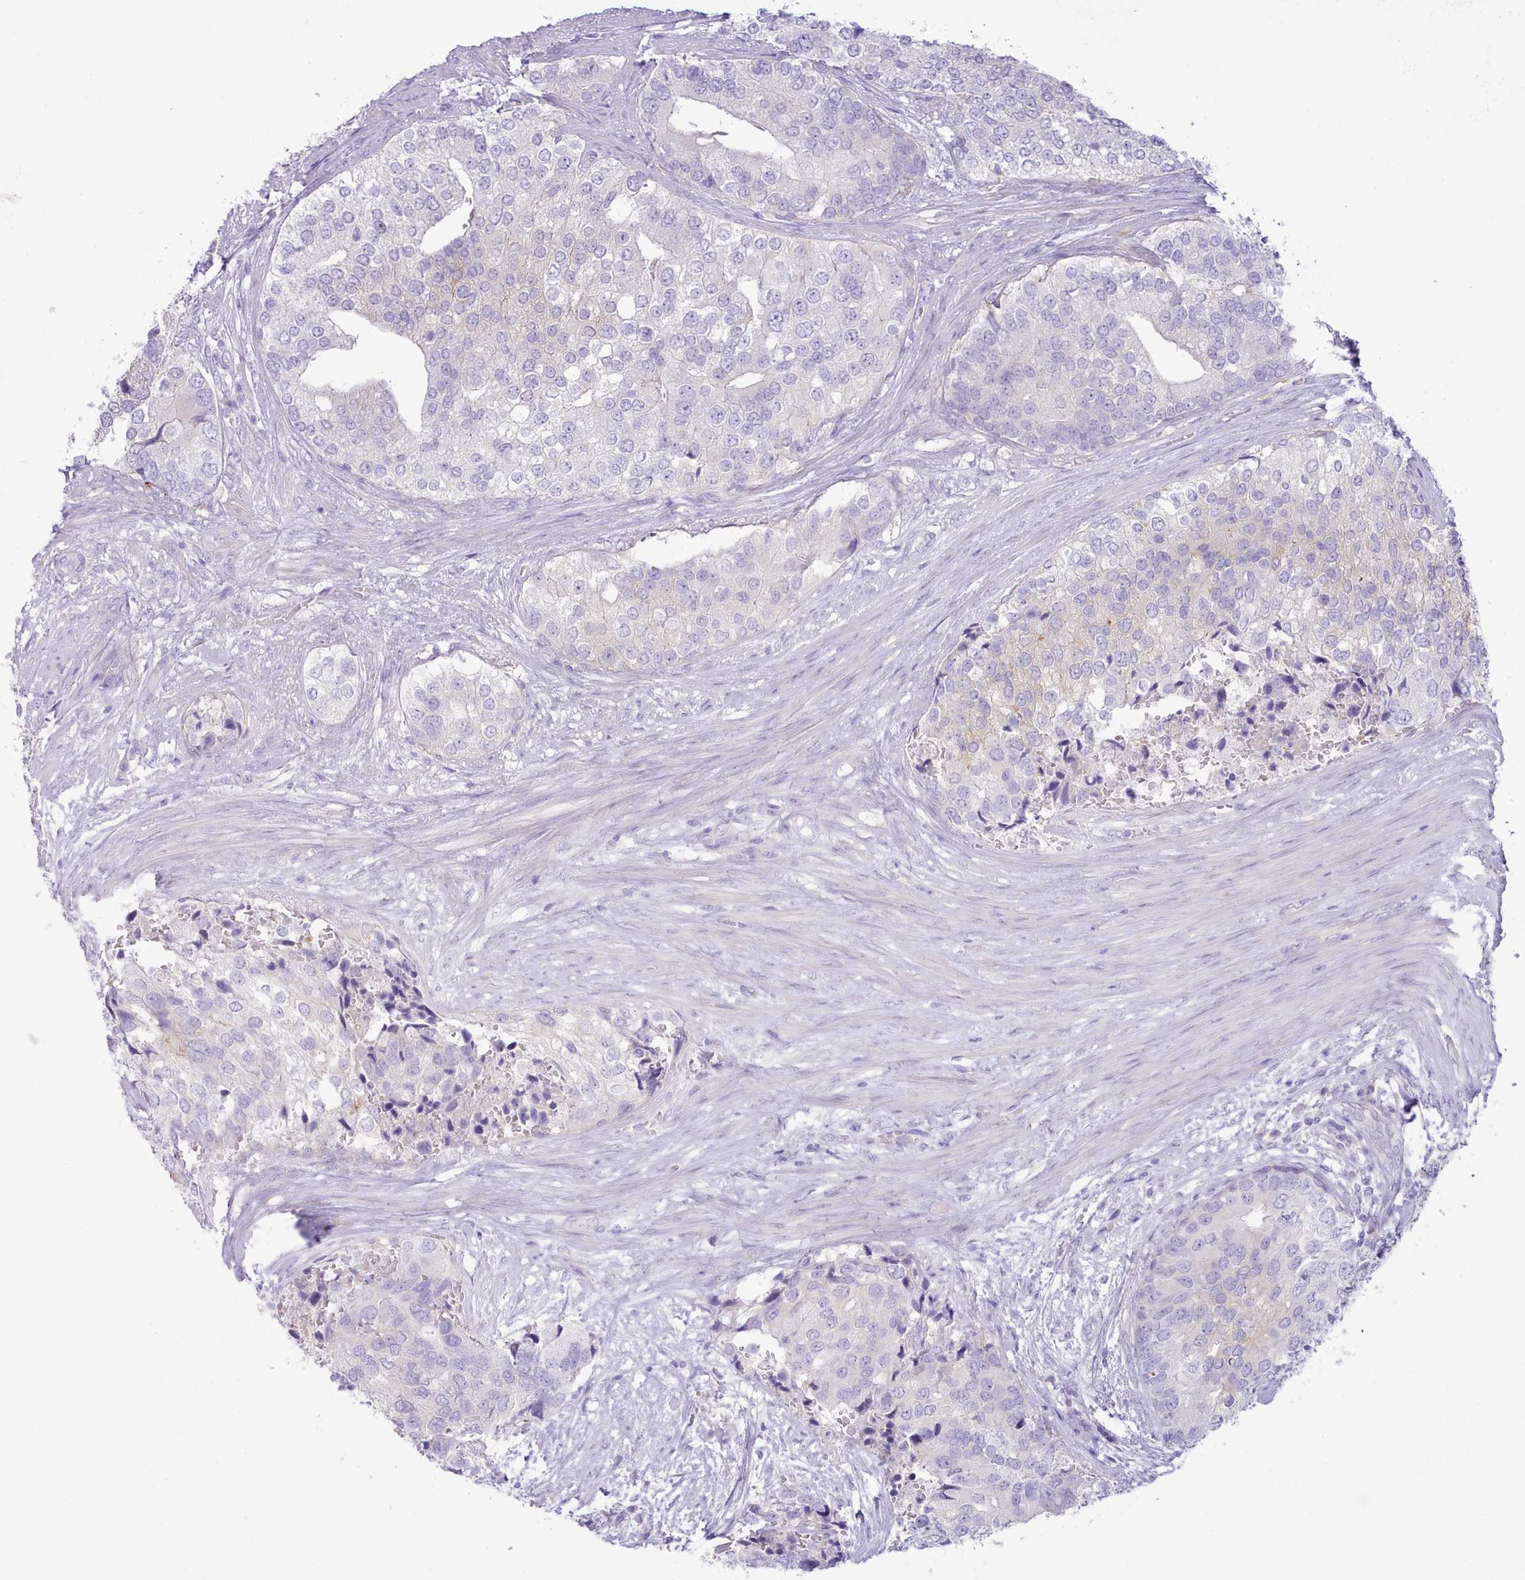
{"staining": {"intensity": "negative", "quantity": "none", "location": "none"}, "tissue": "prostate cancer", "cell_type": "Tumor cells", "image_type": "cancer", "snomed": [{"axis": "morphology", "description": "Adenocarcinoma, High grade"}, {"axis": "topography", "description": "Prostate"}], "caption": "Immunohistochemistry (IHC) histopathology image of neoplastic tissue: prostate high-grade adenocarcinoma stained with DAB (3,3'-diaminobenzidine) shows no significant protein positivity in tumor cells.", "gene": "MDFI", "patient": {"sex": "male", "age": 62}}